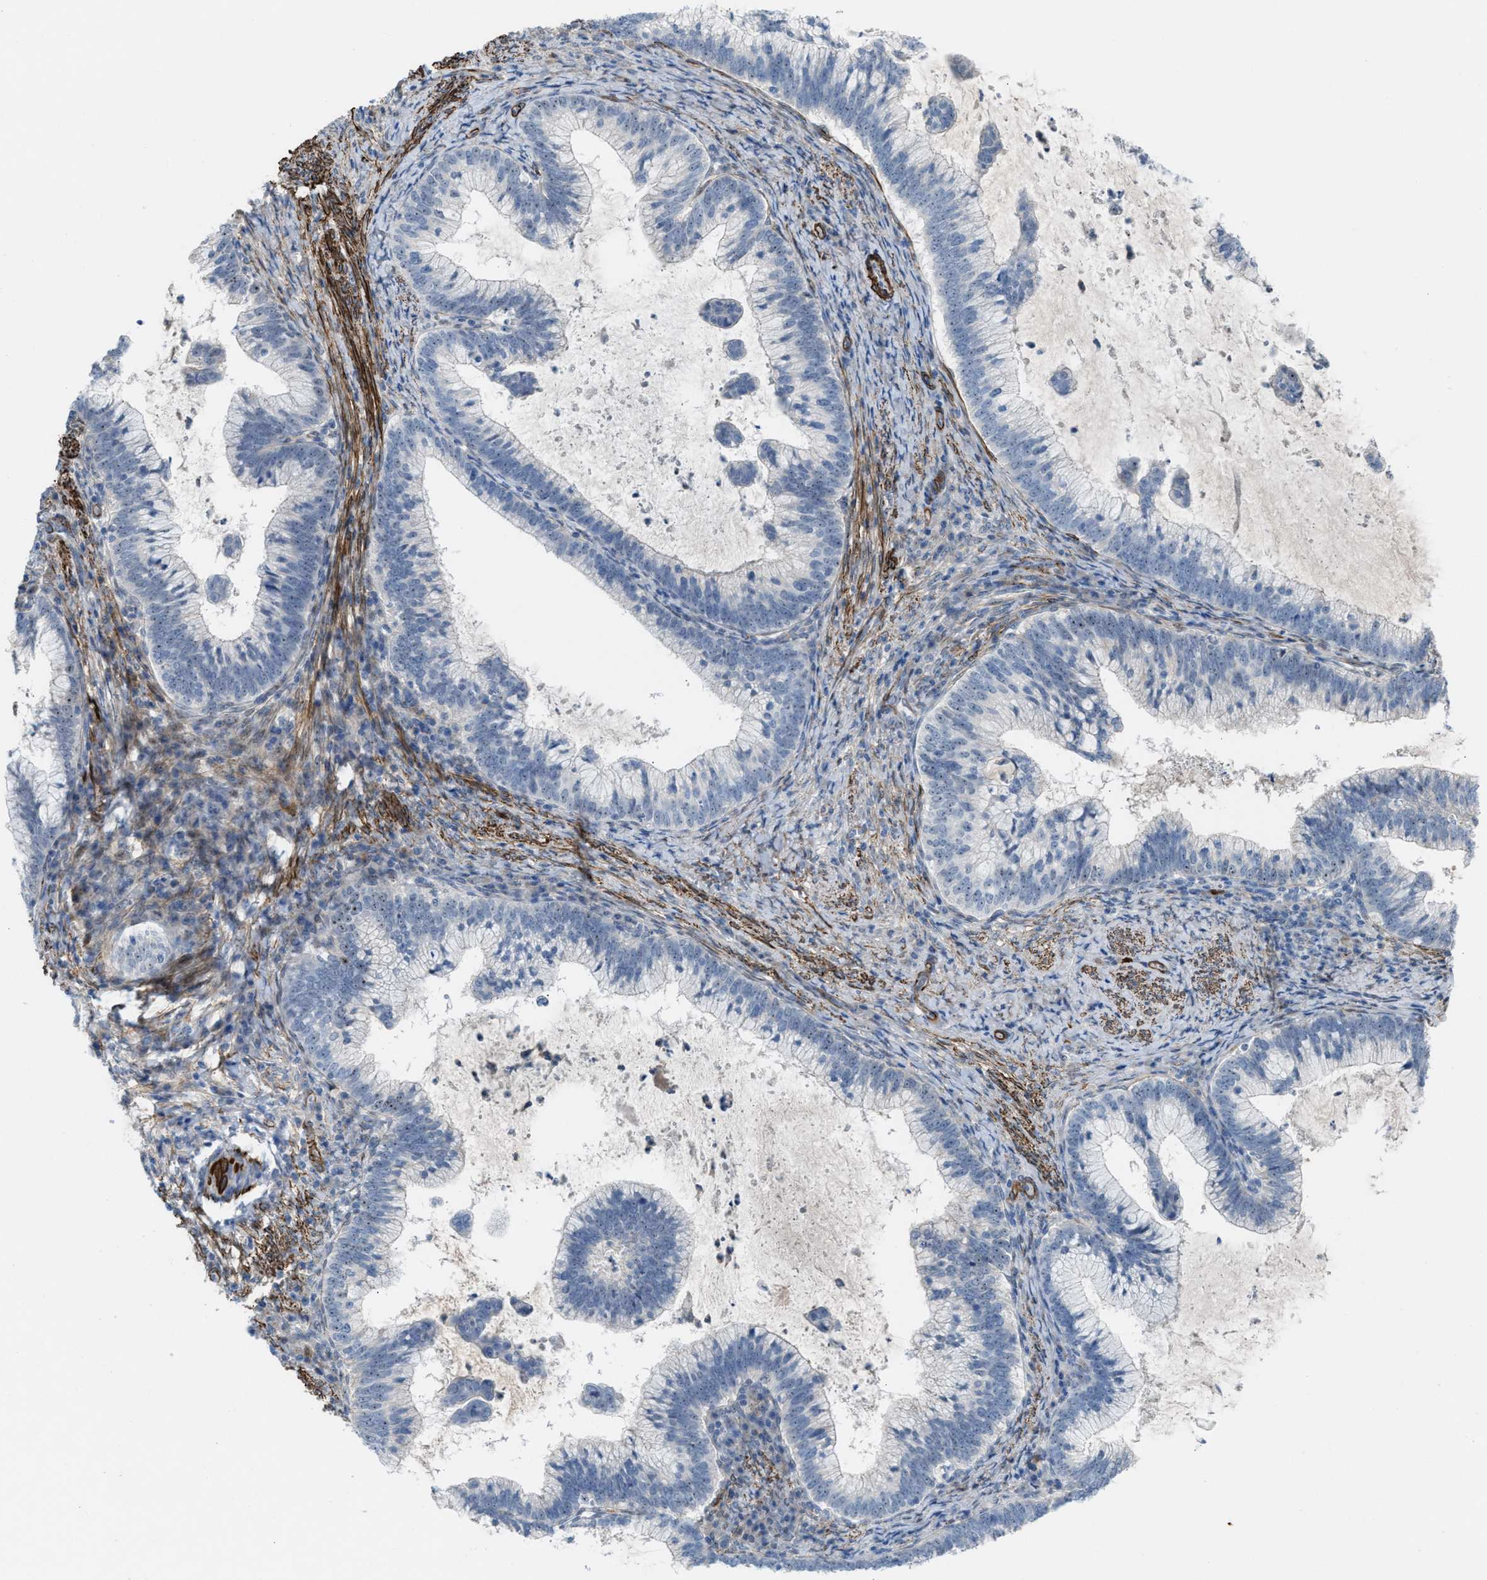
{"staining": {"intensity": "weak", "quantity": "<25%", "location": "nuclear"}, "tissue": "cervical cancer", "cell_type": "Tumor cells", "image_type": "cancer", "snomed": [{"axis": "morphology", "description": "Adenocarcinoma, NOS"}, {"axis": "topography", "description": "Cervix"}], "caption": "Protein analysis of cervical cancer (adenocarcinoma) shows no significant positivity in tumor cells.", "gene": "NQO2", "patient": {"sex": "female", "age": 36}}